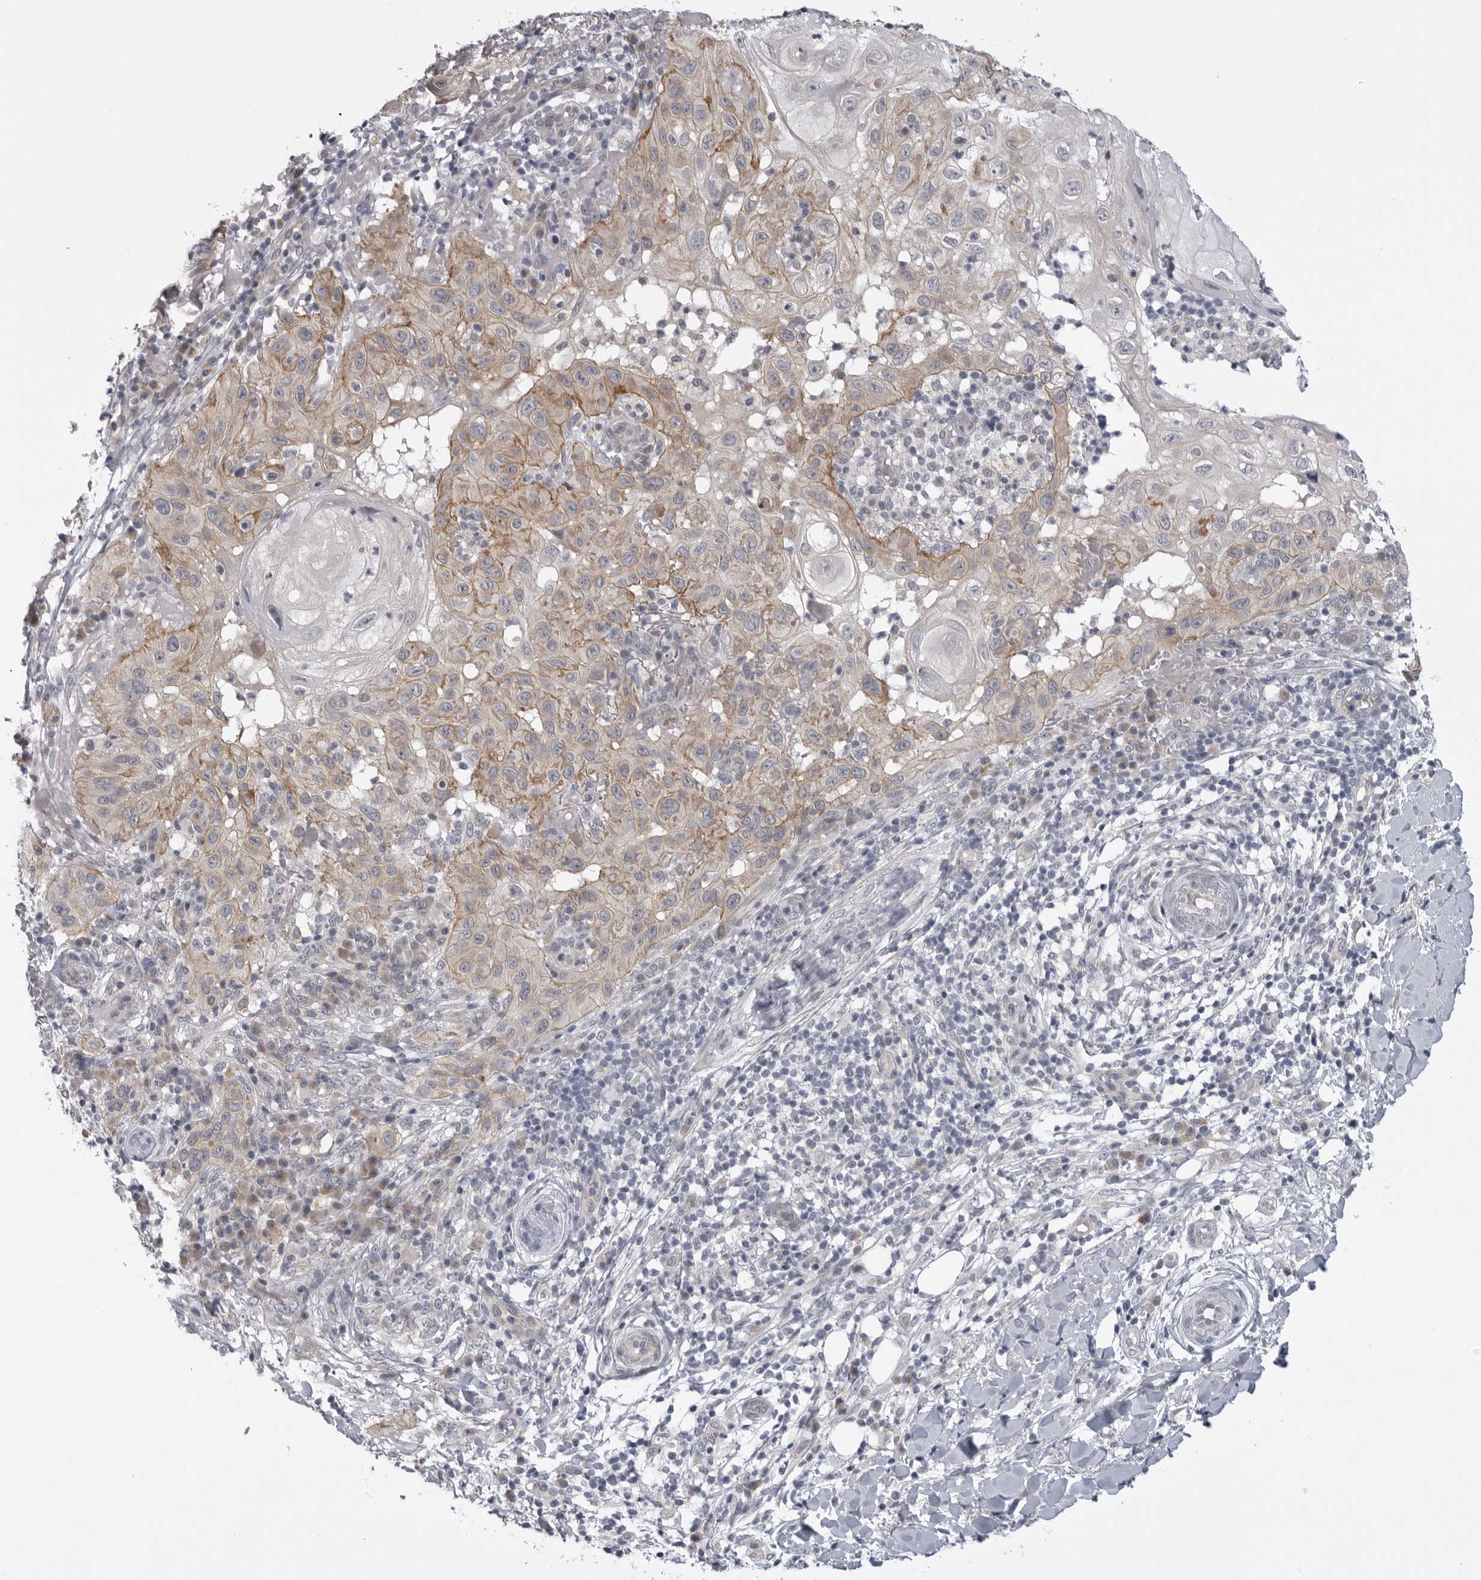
{"staining": {"intensity": "moderate", "quantity": ">75%", "location": "cytoplasmic/membranous"}, "tissue": "skin cancer", "cell_type": "Tumor cells", "image_type": "cancer", "snomed": [{"axis": "morphology", "description": "Normal tissue, NOS"}, {"axis": "morphology", "description": "Squamous cell carcinoma, NOS"}, {"axis": "topography", "description": "Skin"}], "caption": "DAB immunohistochemical staining of squamous cell carcinoma (skin) exhibits moderate cytoplasmic/membranous protein staining in about >75% of tumor cells. (Brightfield microscopy of DAB IHC at high magnification).", "gene": "LRRC45", "patient": {"sex": "female", "age": 96}}